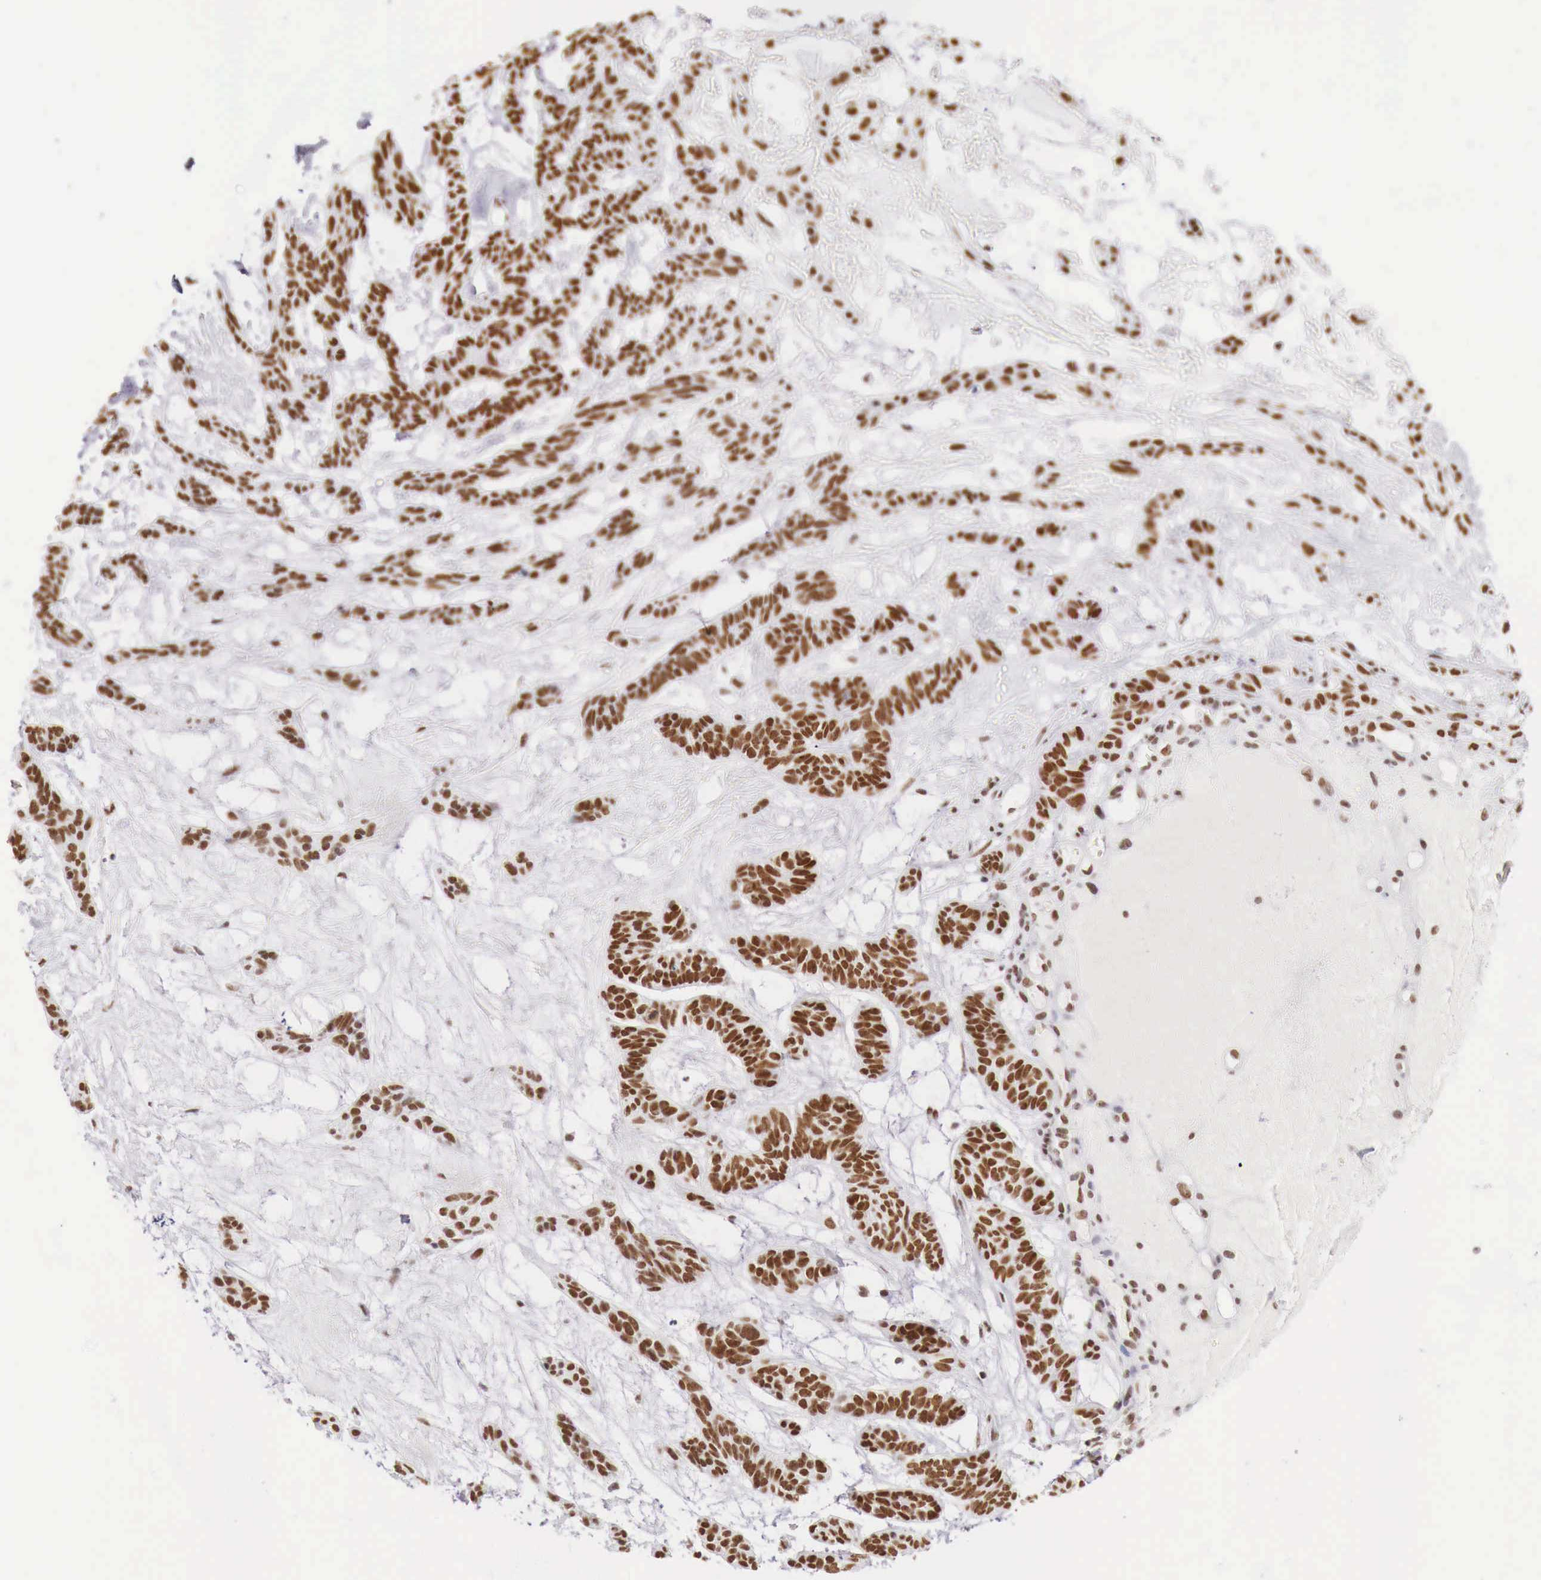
{"staining": {"intensity": "strong", "quantity": ">75%", "location": "nuclear"}, "tissue": "skin cancer", "cell_type": "Tumor cells", "image_type": "cancer", "snomed": [{"axis": "morphology", "description": "Basal cell carcinoma"}, {"axis": "topography", "description": "Skin"}], "caption": "IHC micrograph of basal cell carcinoma (skin) stained for a protein (brown), which shows high levels of strong nuclear expression in about >75% of tumor cells.", "gene": "PHF14", "patient": {"sex": "male", "age": 75}}